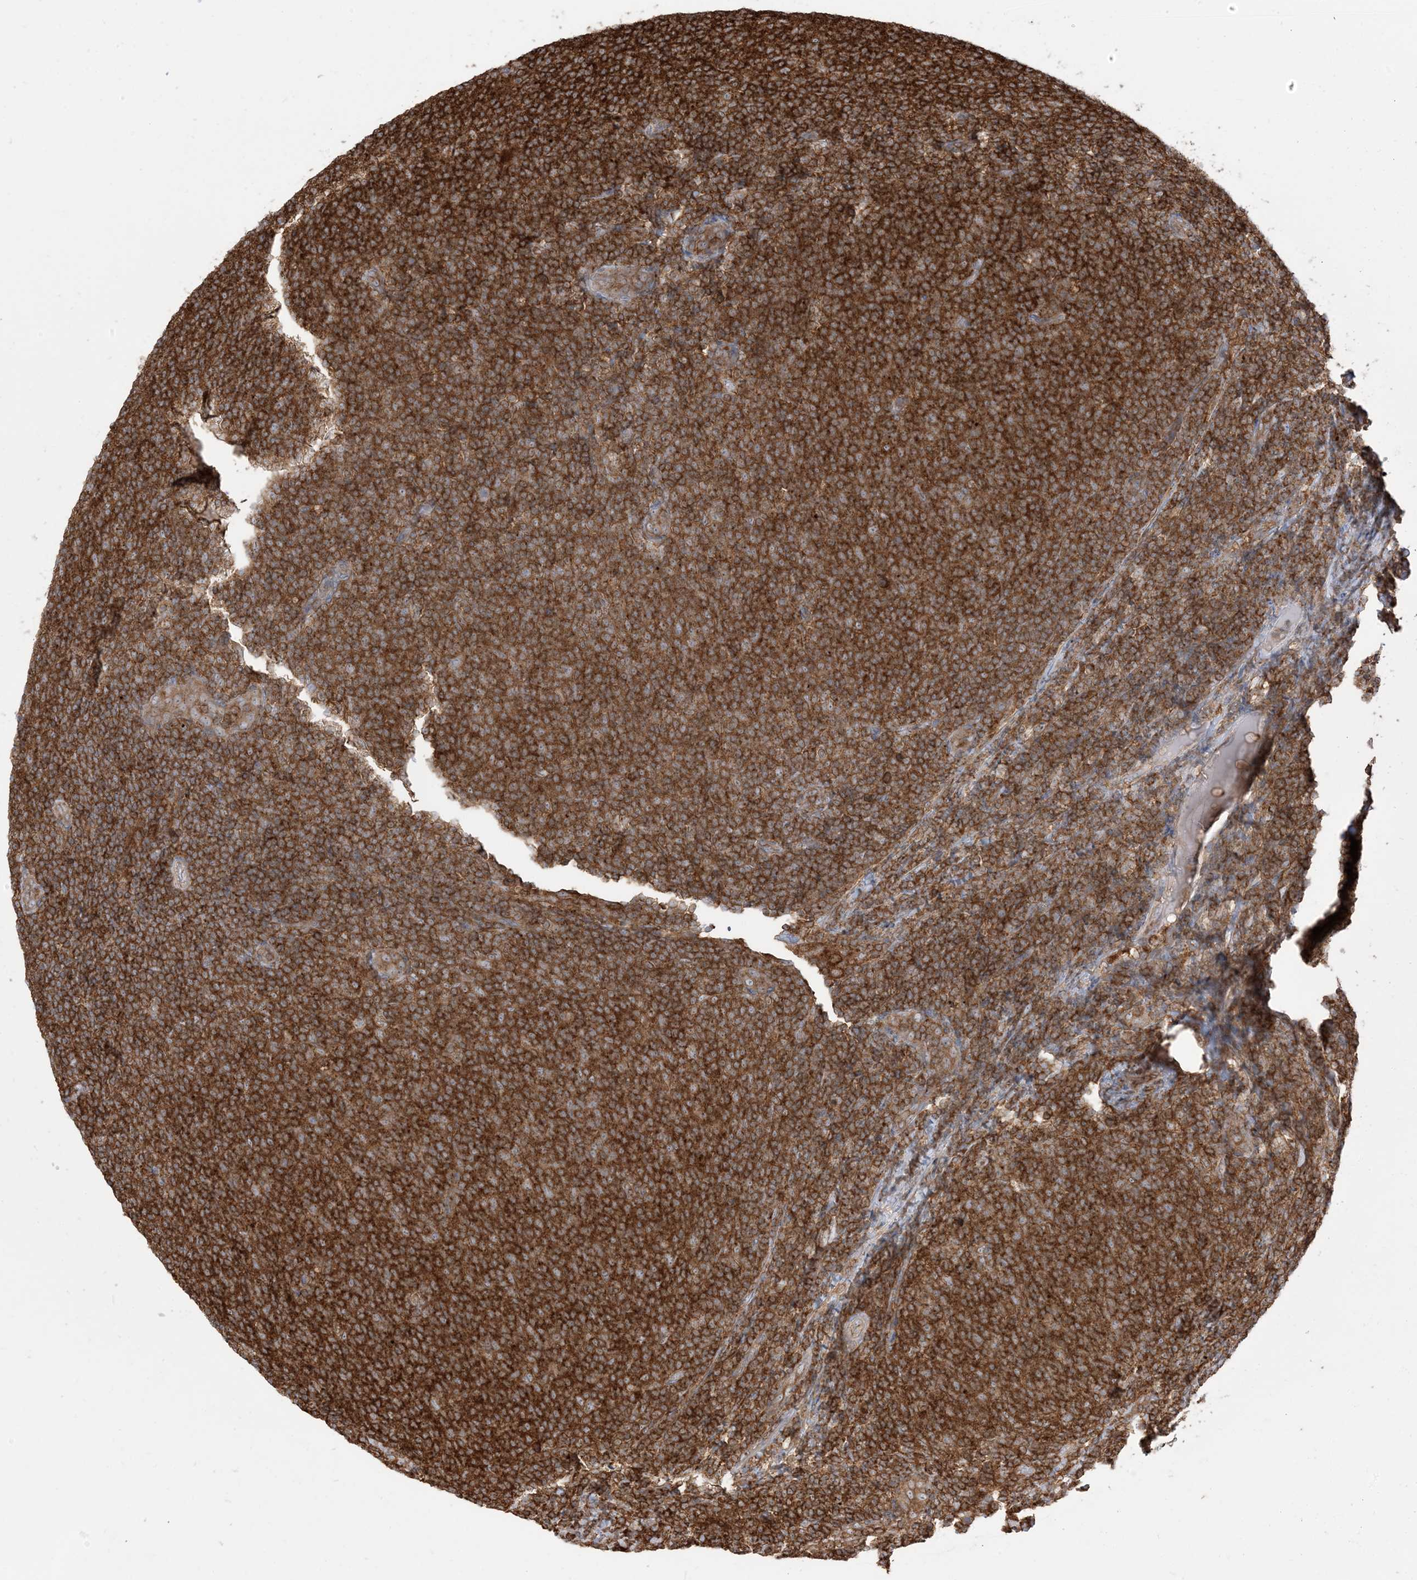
{"staining": {"intensity": "strong", "quantity": ">75%", "location": "cytoplasmic/membranous"}, "tissue": "lymphoma", "cell_type": "Tumor cells", "image_type": "cancer", "snomed": [{"axis": "morphology", "description": "Malignant lymphoma, non-Hodgkin's type, Low grade"}, {"axis": "topography", "description": "Lymph node"}], "caption": "Immunohistochemical staining of human malignant lymphoma, non-Hodgkin's type (low-grade) displays strong cytoplasmic/membranous protein staining in approximately >75% of tumor cells.", "gene": "CAPZB", "patient": {"sex": "male", "age": 66}}